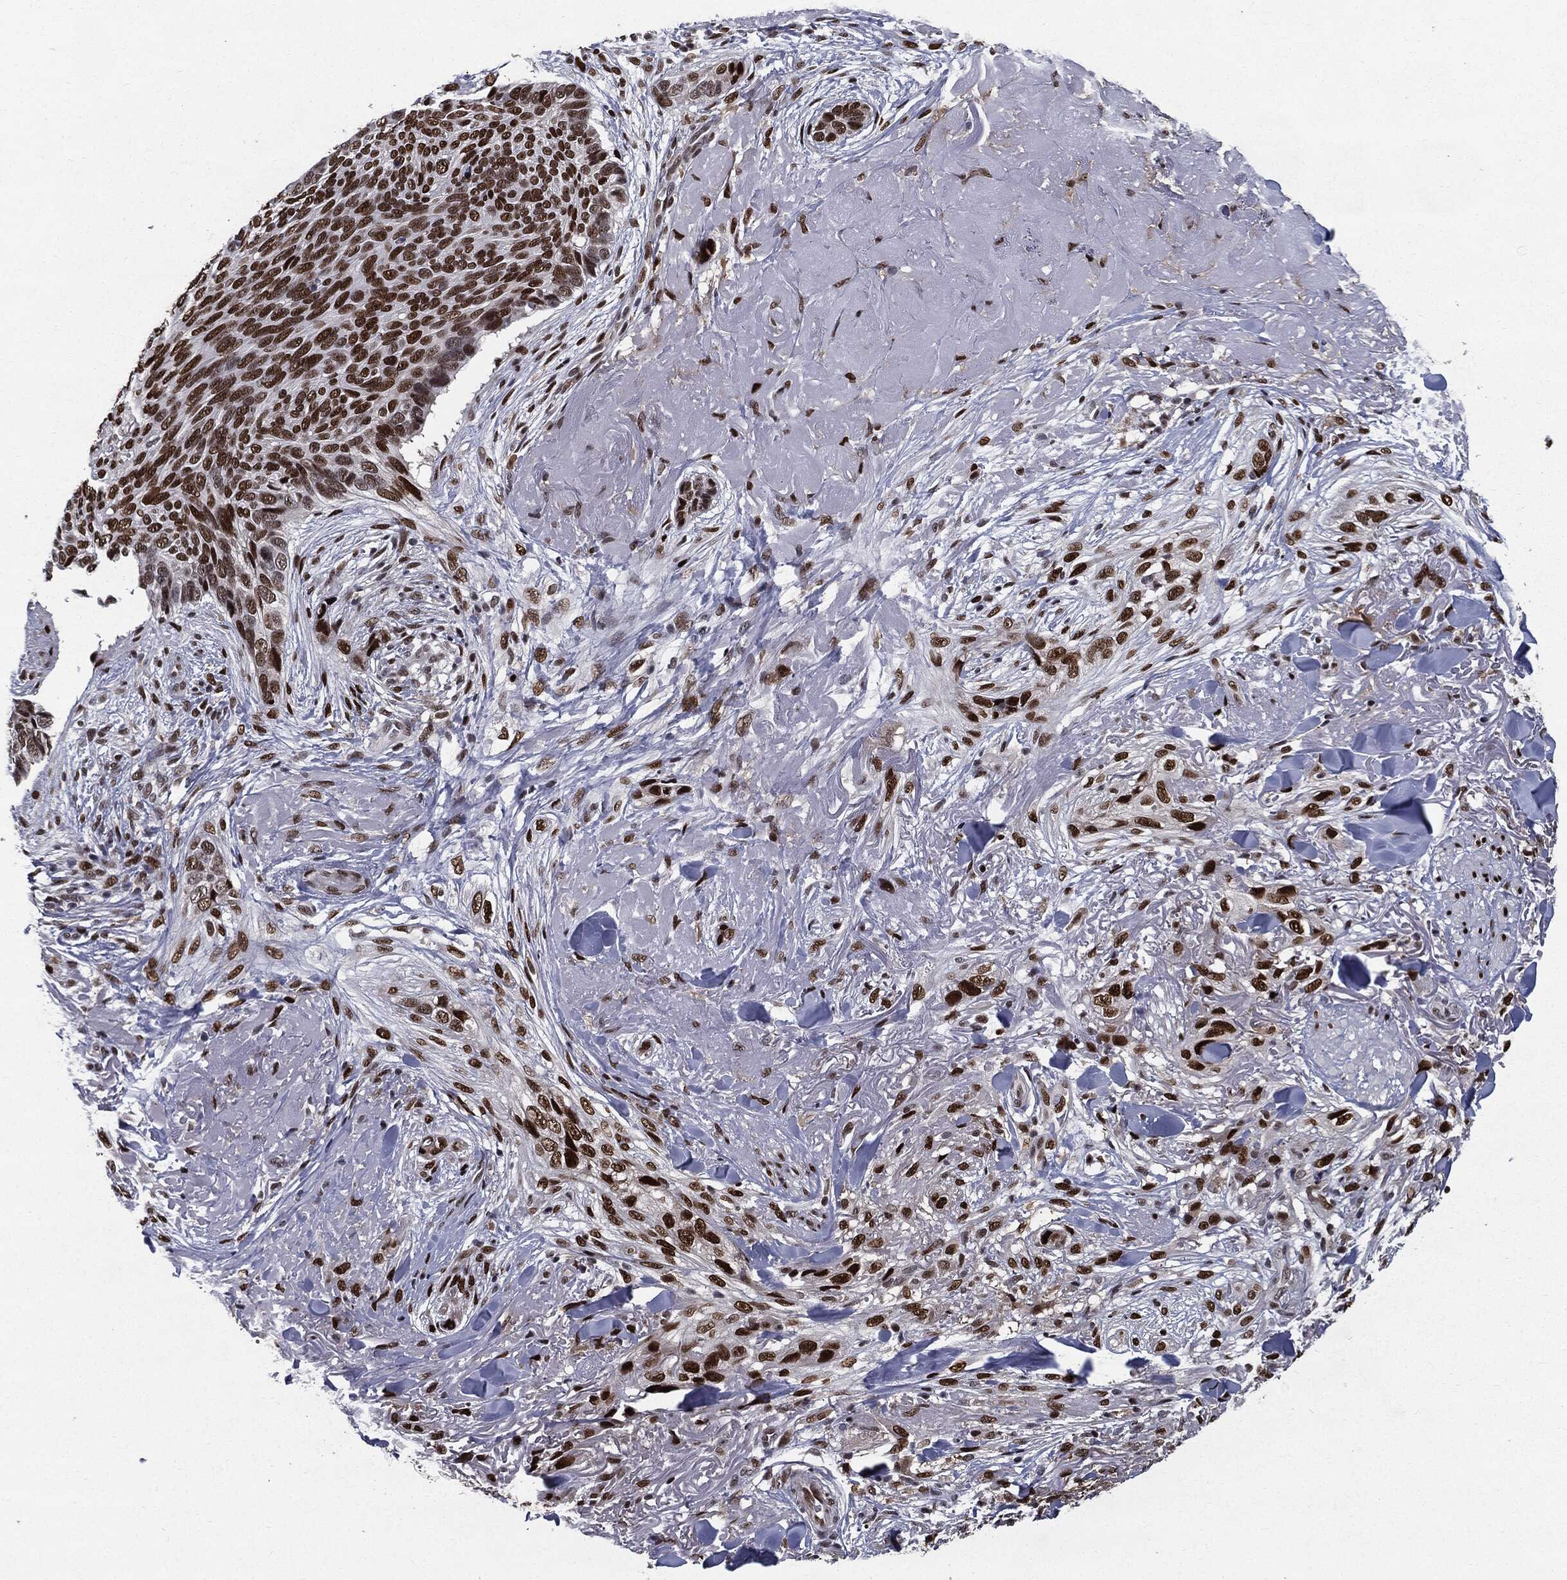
{"staining": {"intensity": "strong", "quantity": ">75%", "location": "nuclear"}, "tissue": "skin cancer", "cell_type": "Tumor cells", "image_type": "cancer", "snomed": [{"axis": "morphology", "description": "Basal cell carcinoma"}, {"axis": "topography", "description": "Skin"}], "caption": "Skin cancer stained with DAB (3,3'-diaminobenzidine) IHC displays high levels of strong nuclear expression in approximately >75% of tumor cells. The staining was performed using DAB to visualize the protein expression in brown, while the nuclei were stained in blue with hematoxylin (Magnification: 20x).", "gene": "JUN", "patient": {"sex": "male", "age": 91}}